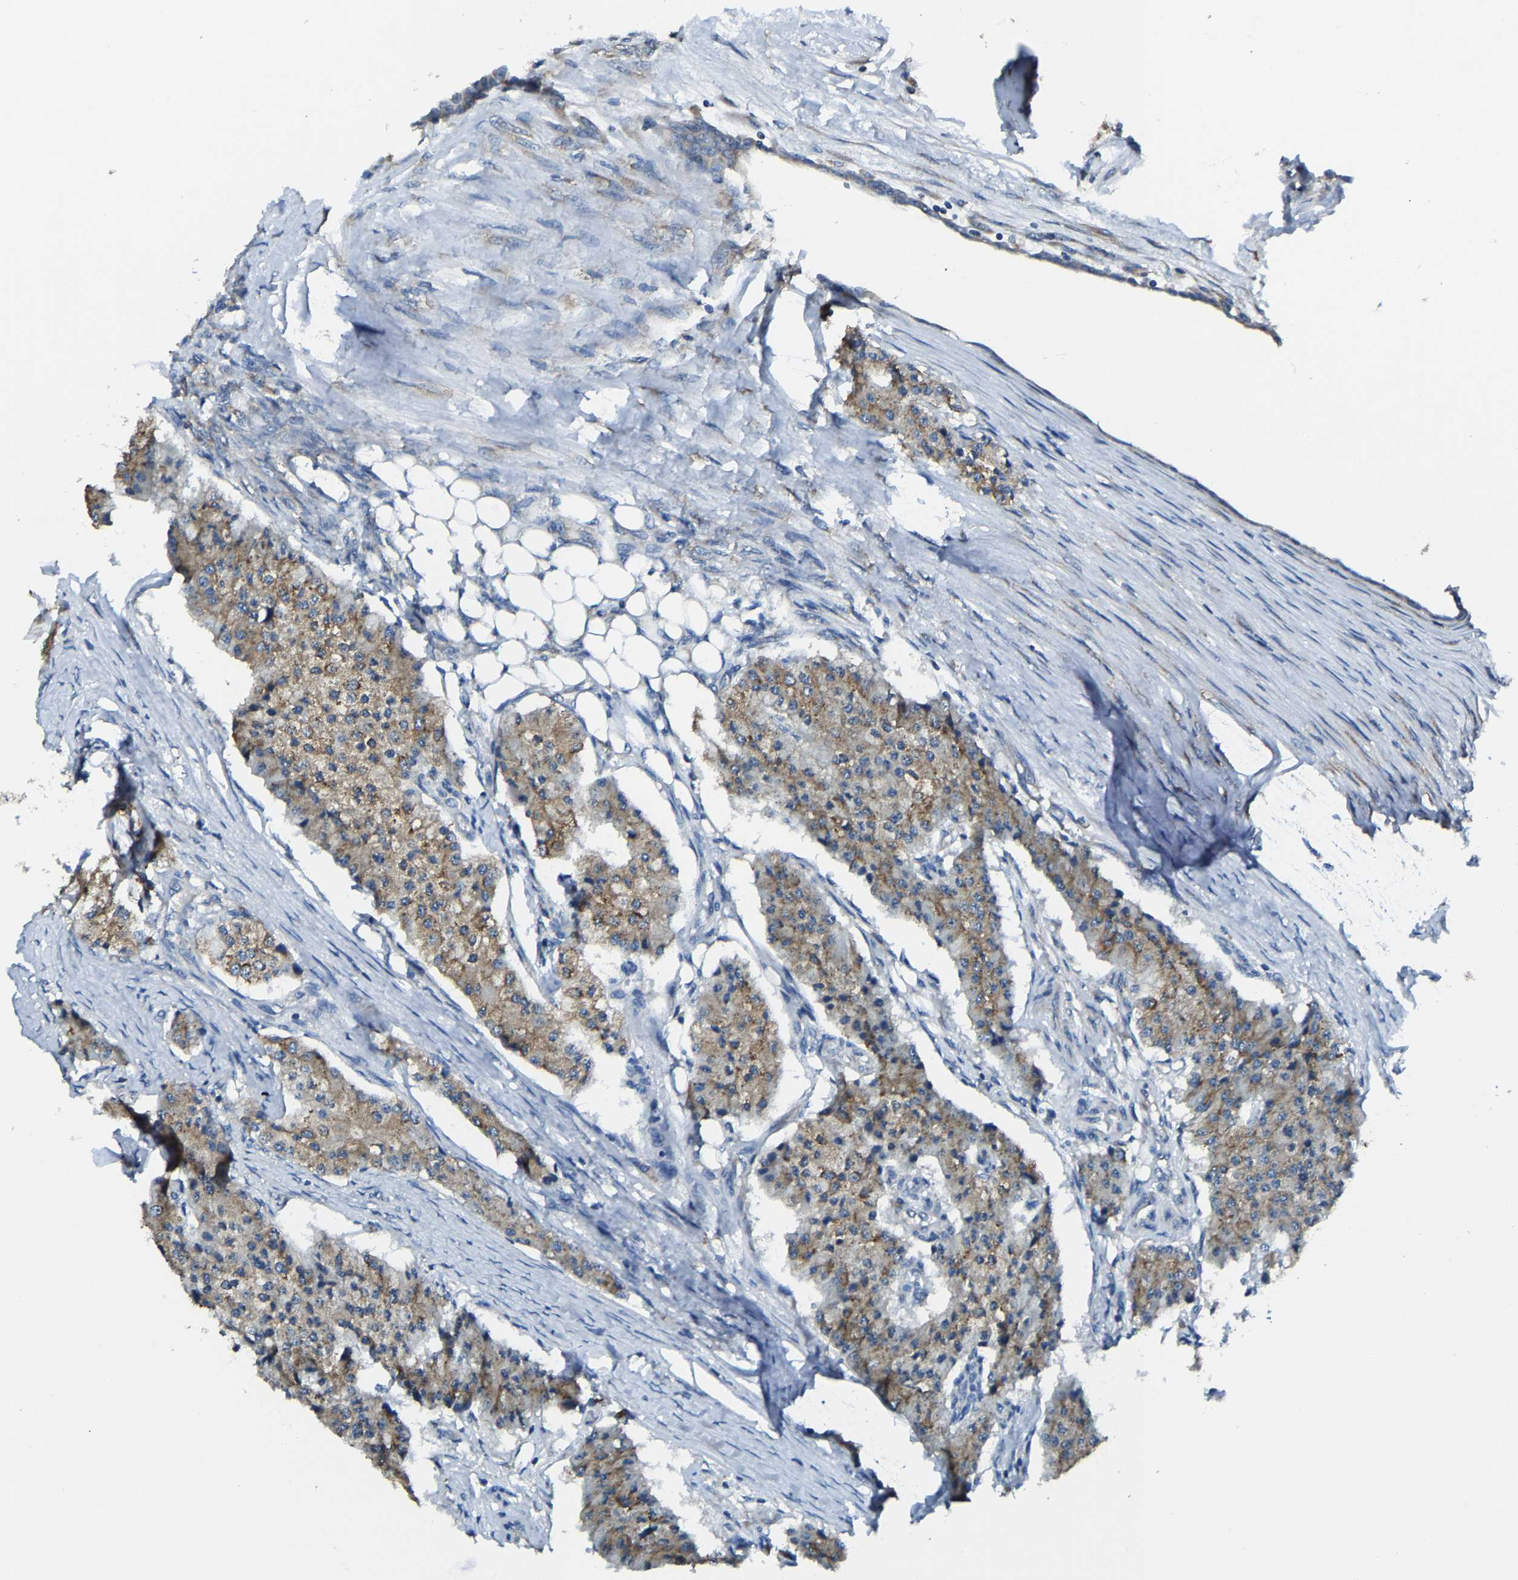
{"staining": {"intensity": "moderate", "quantity": ">75%", "location": "cytoplasmic/membranous"}, "tissue": "carcinoid", "cell_type": "Tumor cells", "image_type": "cancer", "snomed": [{"axis": "morphology", "description": "Carcinoid, malignant, NOS"}, {"axis": "topography", "description": "Colon"}], "caption": "A histopathology image of human malignant carcinoid stained for a protein demonstrates moderate cytoplasmic/membranous brown staining in tumor cells. (Stains: DAB (3,3'-diaminobenzidine) in brown, nuclei in blue, Microscopy: brightfield microscopy at high magnification).", "gene": "G3BP2", "patient": {"sex": "female", "age": 52}}